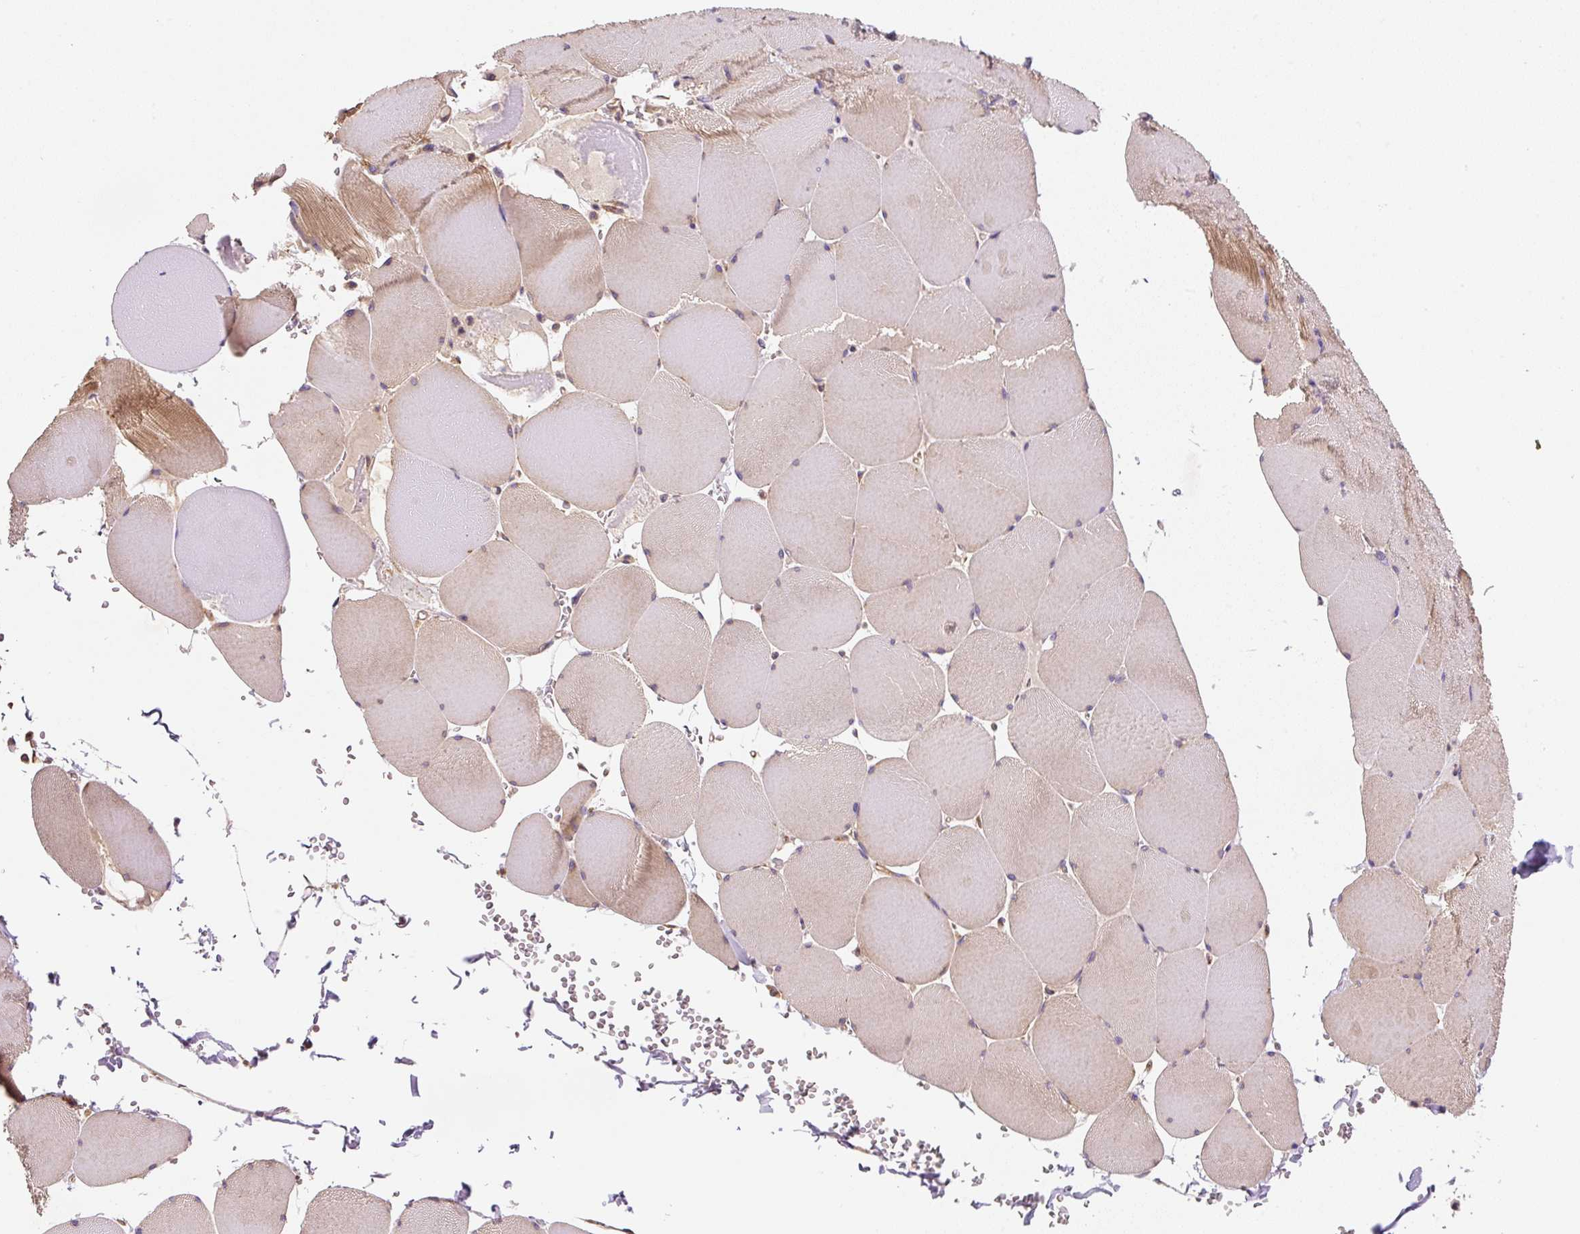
{"staining": {"intensity": "moderate", "quantity": "25%-75%", "location": "cytoplasmic/membranous"}, "tissue": "skeletal muscle", "cell_type": "Myocytes", "image_type": "normal", "snomed": [{"axis": "morphology", "description": "Normal tissue, NOS"}, {"axis": "topography", "description": "Skeletal muscle"}, {"axis": "topography", "description": "Head-Neck"}], "caption": "Myocytes demonstrate medium levels of moderate cytoplasmic/membranous staining in about 25%-75% of cells in benign skeletal muscle. (DAB (3,3'-diaminobenzidine) = brown stain, brightfield microscopy at high magnification).", "gene": "EIF2S2", "patient": {"sex": "male", "age": 66}}